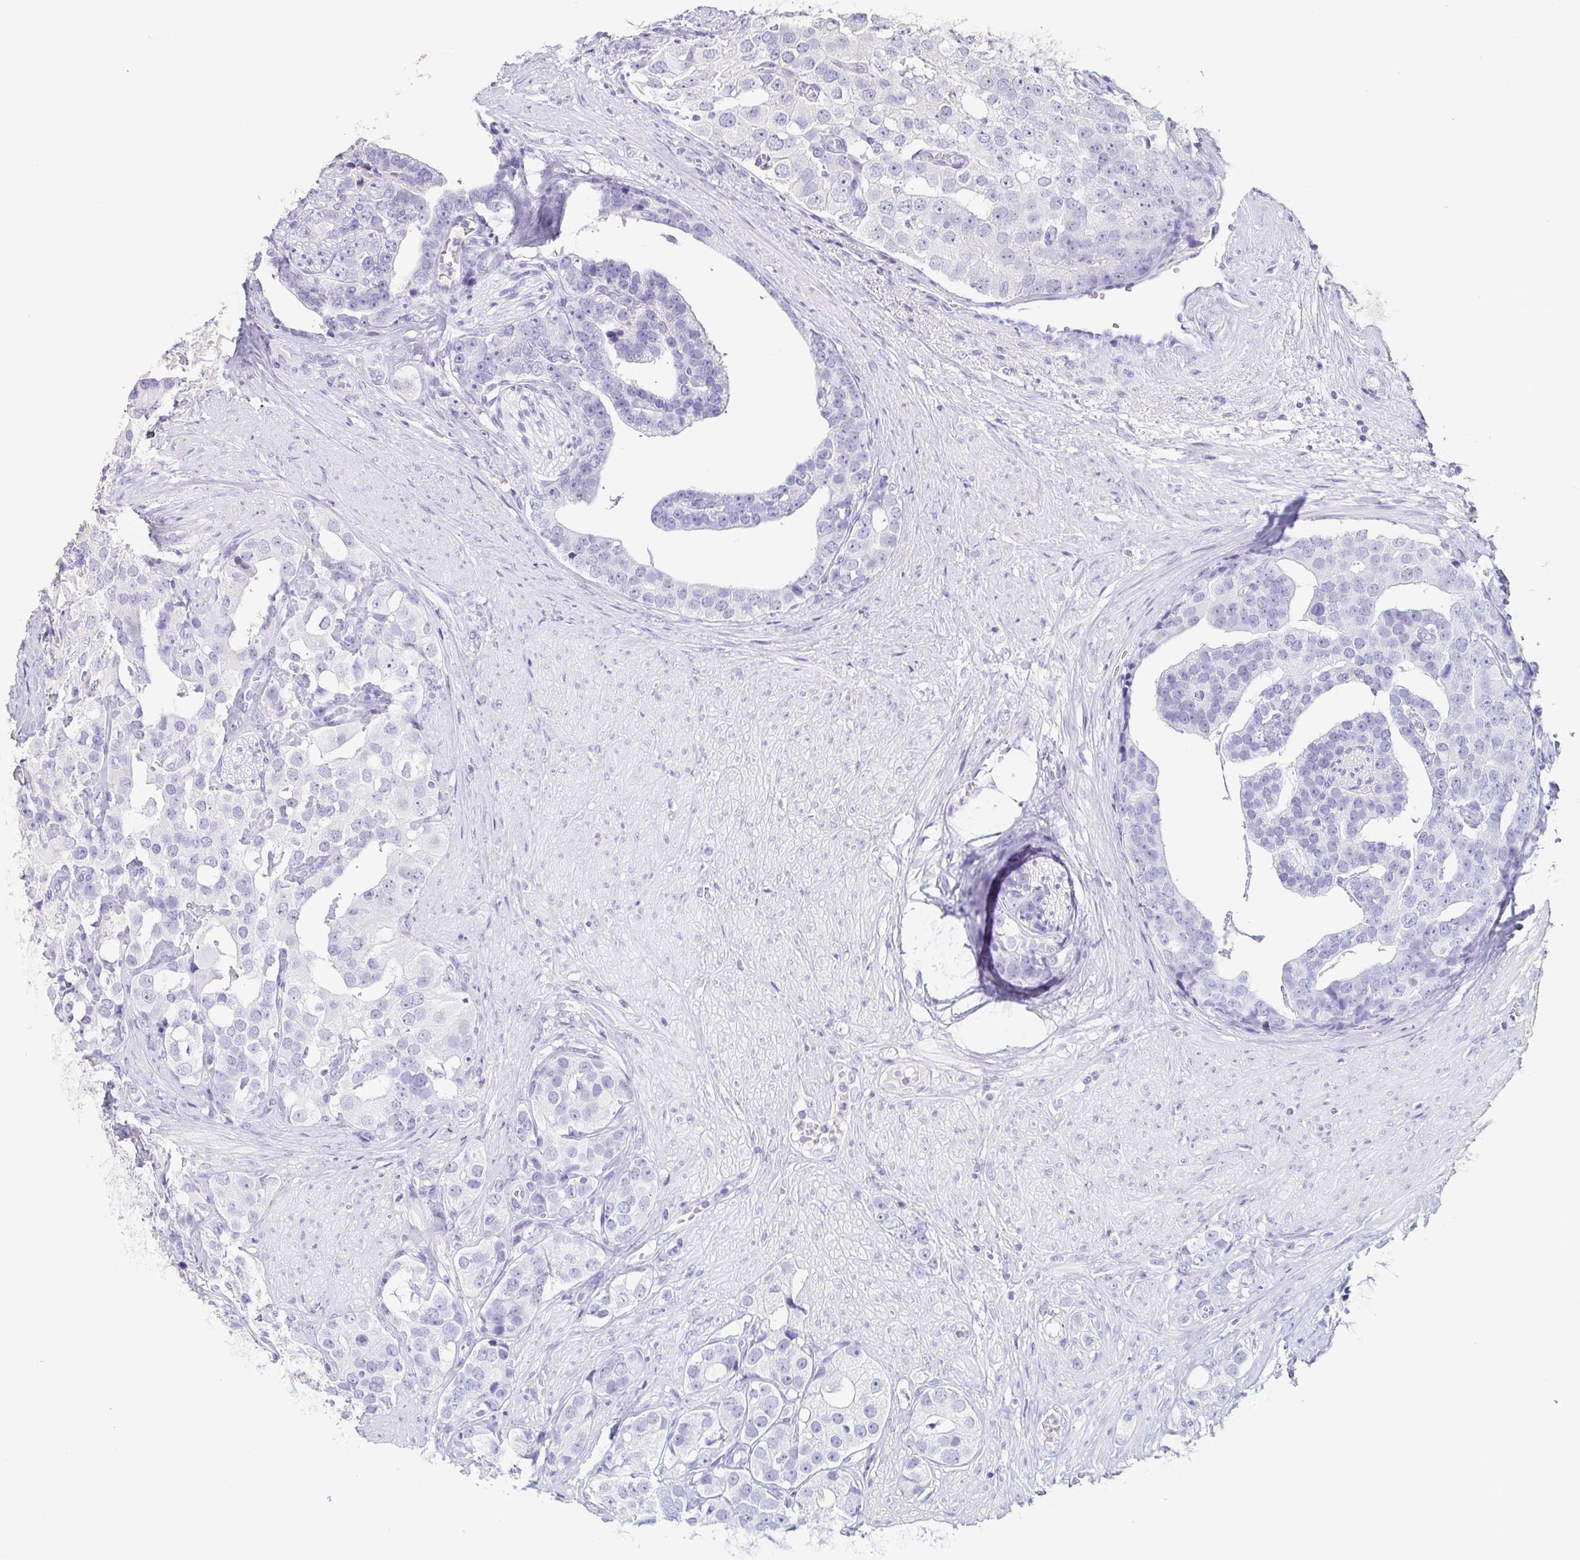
{"staining": {"intensity": "negative", "quantity": "none", "location": "none"}, "tissue": "prostate cancer", "cell_type": "Tumor cells", "image_type": "cancer", "snomed": [{"axis": "morphology", "description": "Adenocarcinoma, High grade"}, {"axis": "topography", "description": "Prostate"}], "caption": "An image of prostate cancer stained for a protein reveals no brown staining in tumor cells.", "gene": "BPIFA2", "patient": {"sex": "male", "age": 71}}